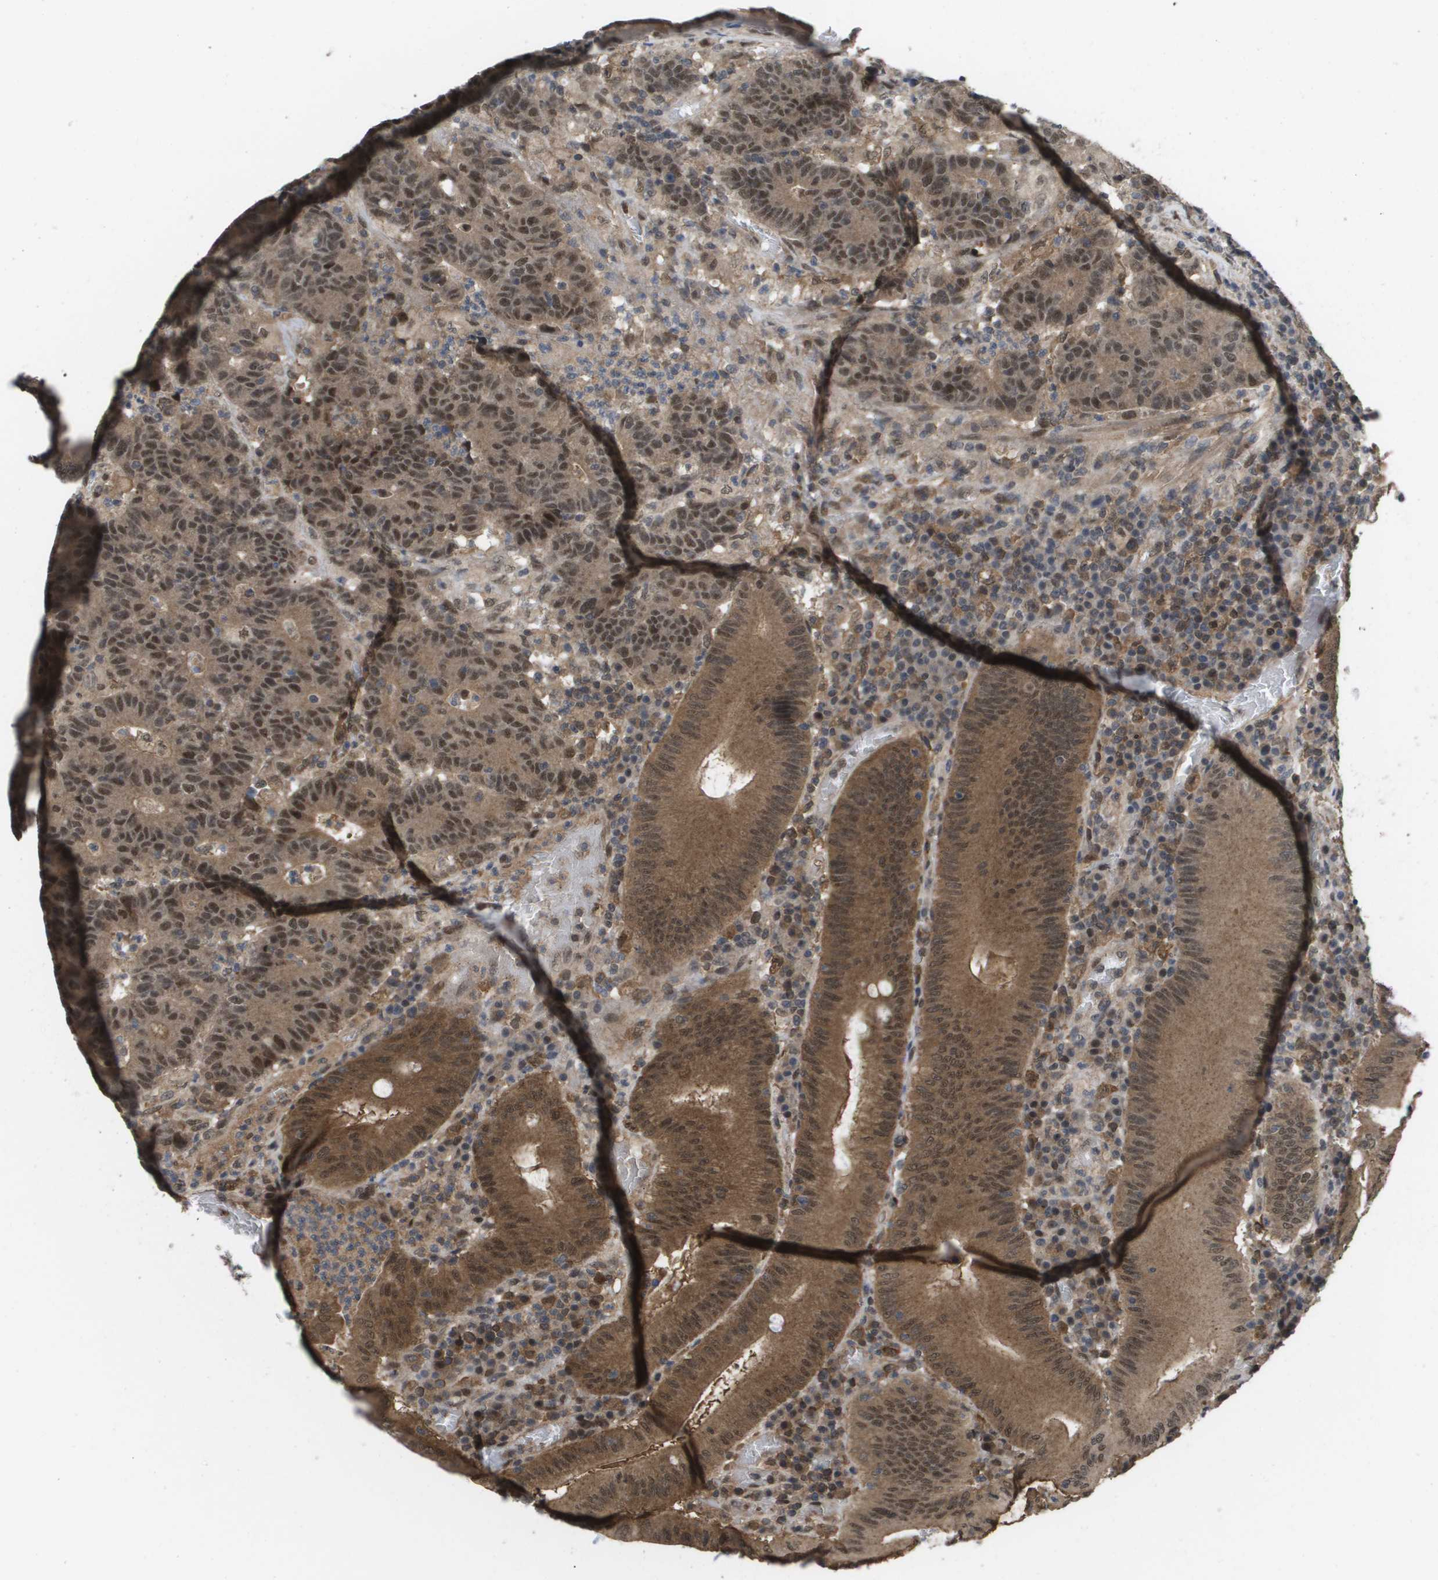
{"staining": {"intensity": "moderate", "quantity": ">75%", "location": "cytoplasmic/membranous,nuclear"}, "tissue": "colorectal cancer", "cell_type": "Tumor cells", "image_type": "cancer", "snomed": [{"axis": "morphology", "description": "Normal tissue, NOS"}, {"axis": "morphology", "description": "Adenocarcinoma, NOS"}, {"axis": "topography", "description": "Colon"}], "caption": "Protein expression by immunohistochemistry reveals moderate cytoplasmic/membranous and nuclear positivity in about >75% of tumor cells in colorectal cancer. (IHC, brightfield microscopy, high magnification).", "gene": "AMBRA1", "patient": {"sex": "female", "age": 75}}